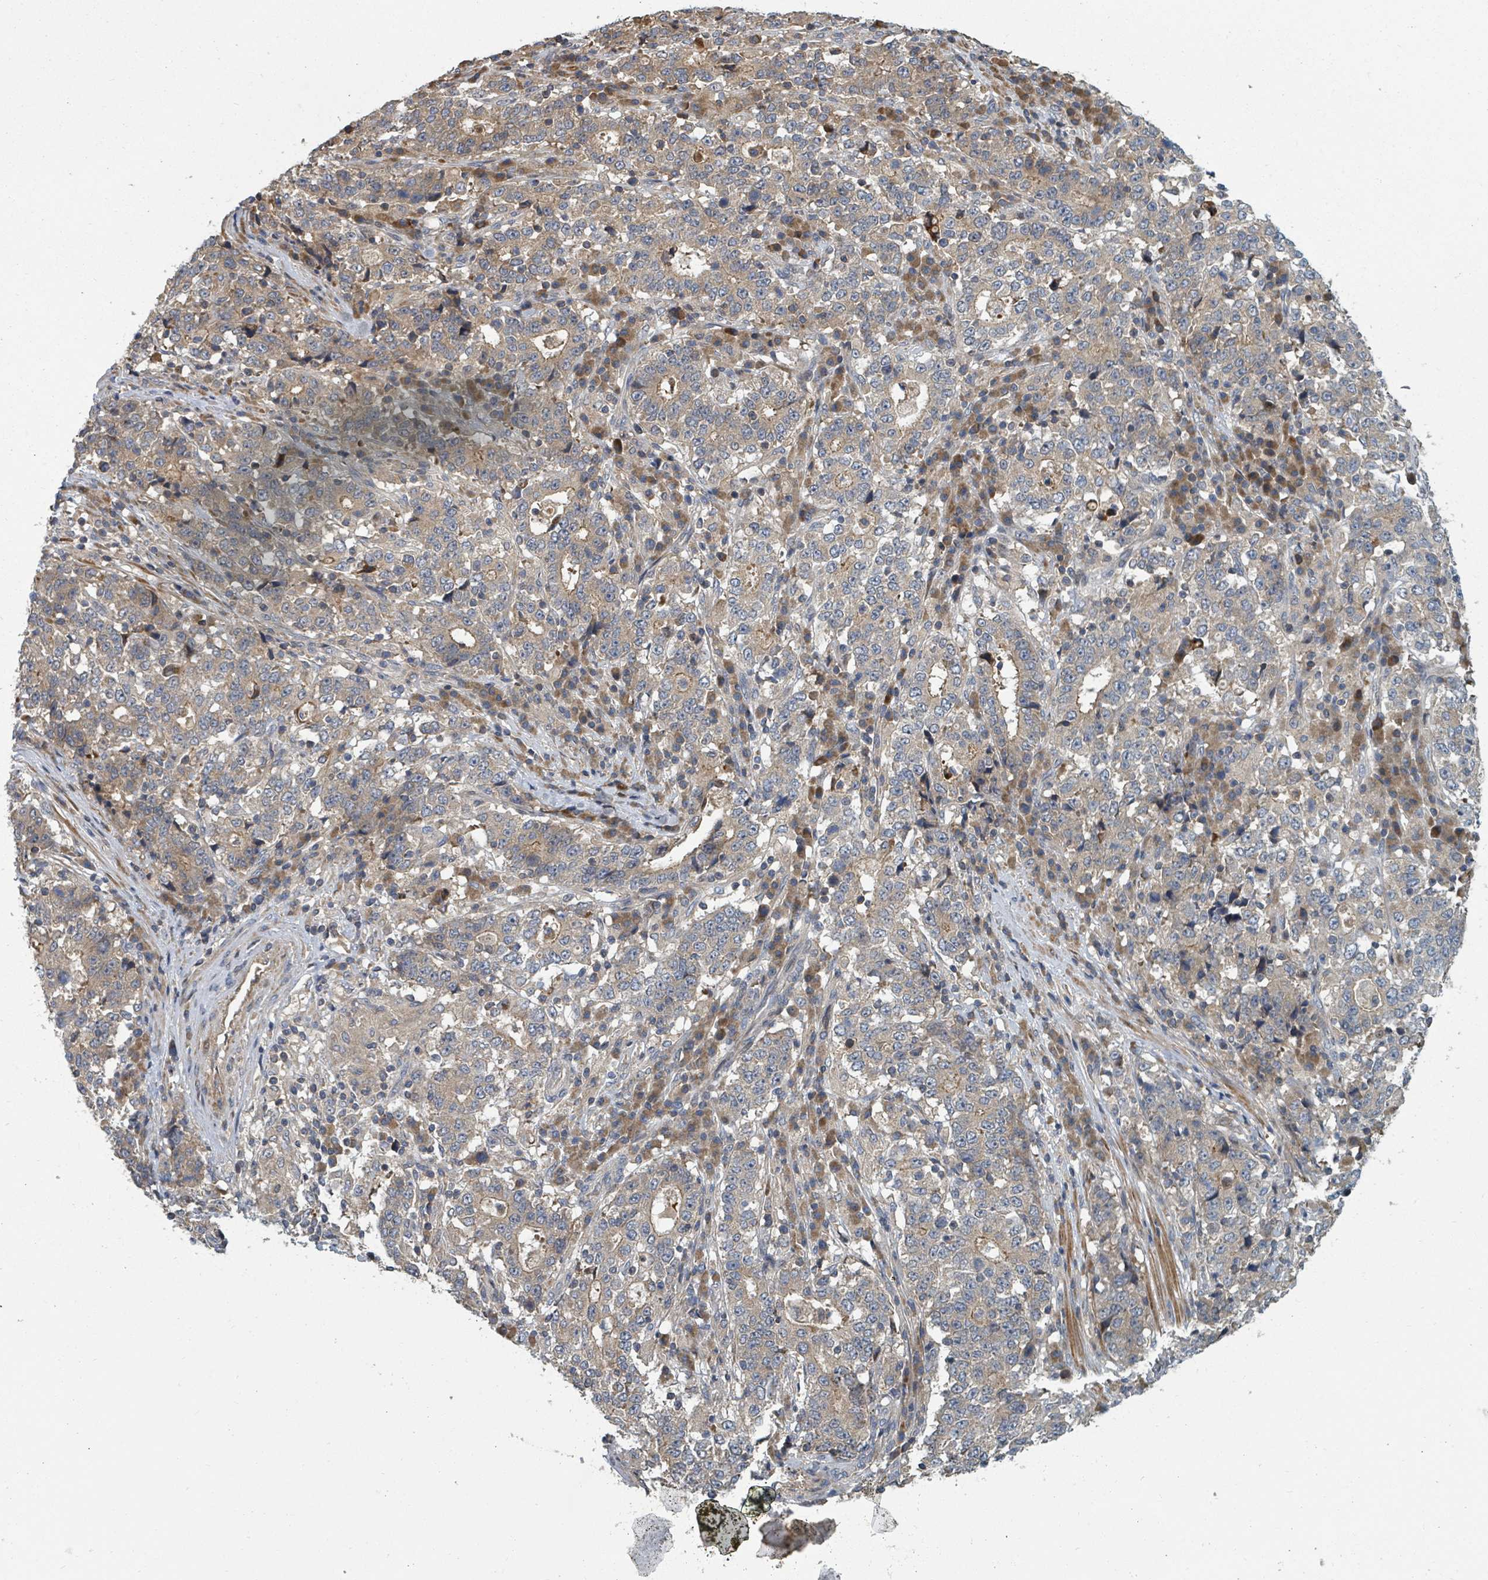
{"staining": {"intensity": "weak", "quantity": "25%-75%", "location": "cytoplasmic/membranous"}, "tissue": "stomach cancer", "cell_type": "Tumor cells", "image_type": "cancer", "snomed": [{"axis": "morphology", "description": "Adenocarcinoma, NOS"}, {"axis": "topography", "description": "Stomach"}], "caption": "High-power microscopy captured an immunohistochemistry photomicrograph of adenocarcinoma (stomach), revealing weak cytoplasmic/membranous expression in approximately 25%-75% of tumor cells.", "gene": "DPM1", "patient": {"sex": "male", "age": 59}}